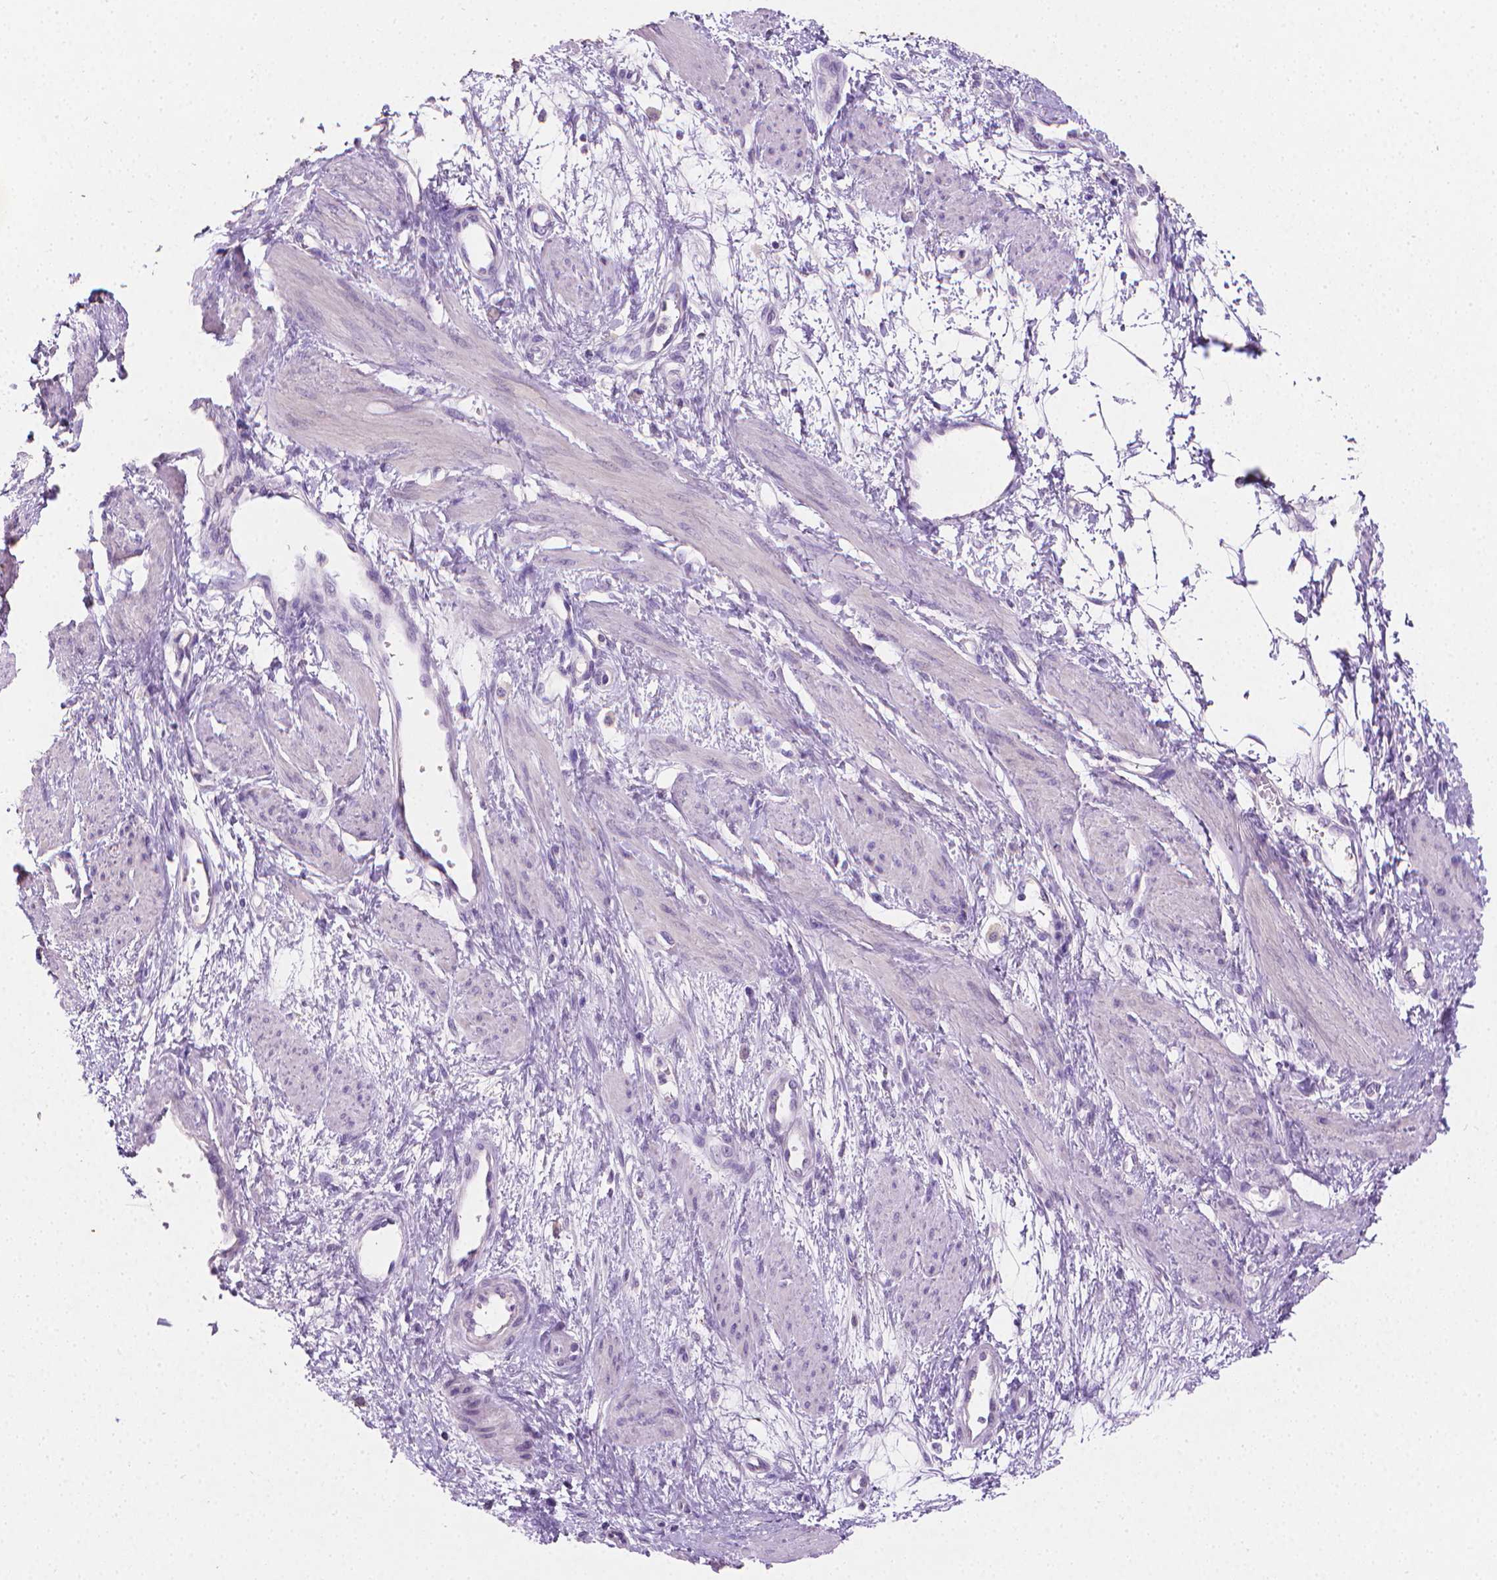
{"staining": {"intensity": "negative", "quantity": "none", "location": "none"}, "tissue": "smooth muscle", "cell_type": "Smooth muscle cells", "image_type": "normal", "snomed": [{"axis": "morphology", "description": "Normal tissue, NOS"}, {"axis": "topography", "description": "Smooth muscle"}, {"axis": "topography", "description": "Uterus"}], "caption": "Smooth muscle cells show no significant staining in normal smooth muscle. (DAB (3,3'-diaminobenzidine) IHC with hematoxylin counter stain).", "gene": "TNNI2", "patient": {"sex": "female", "age": 39}}